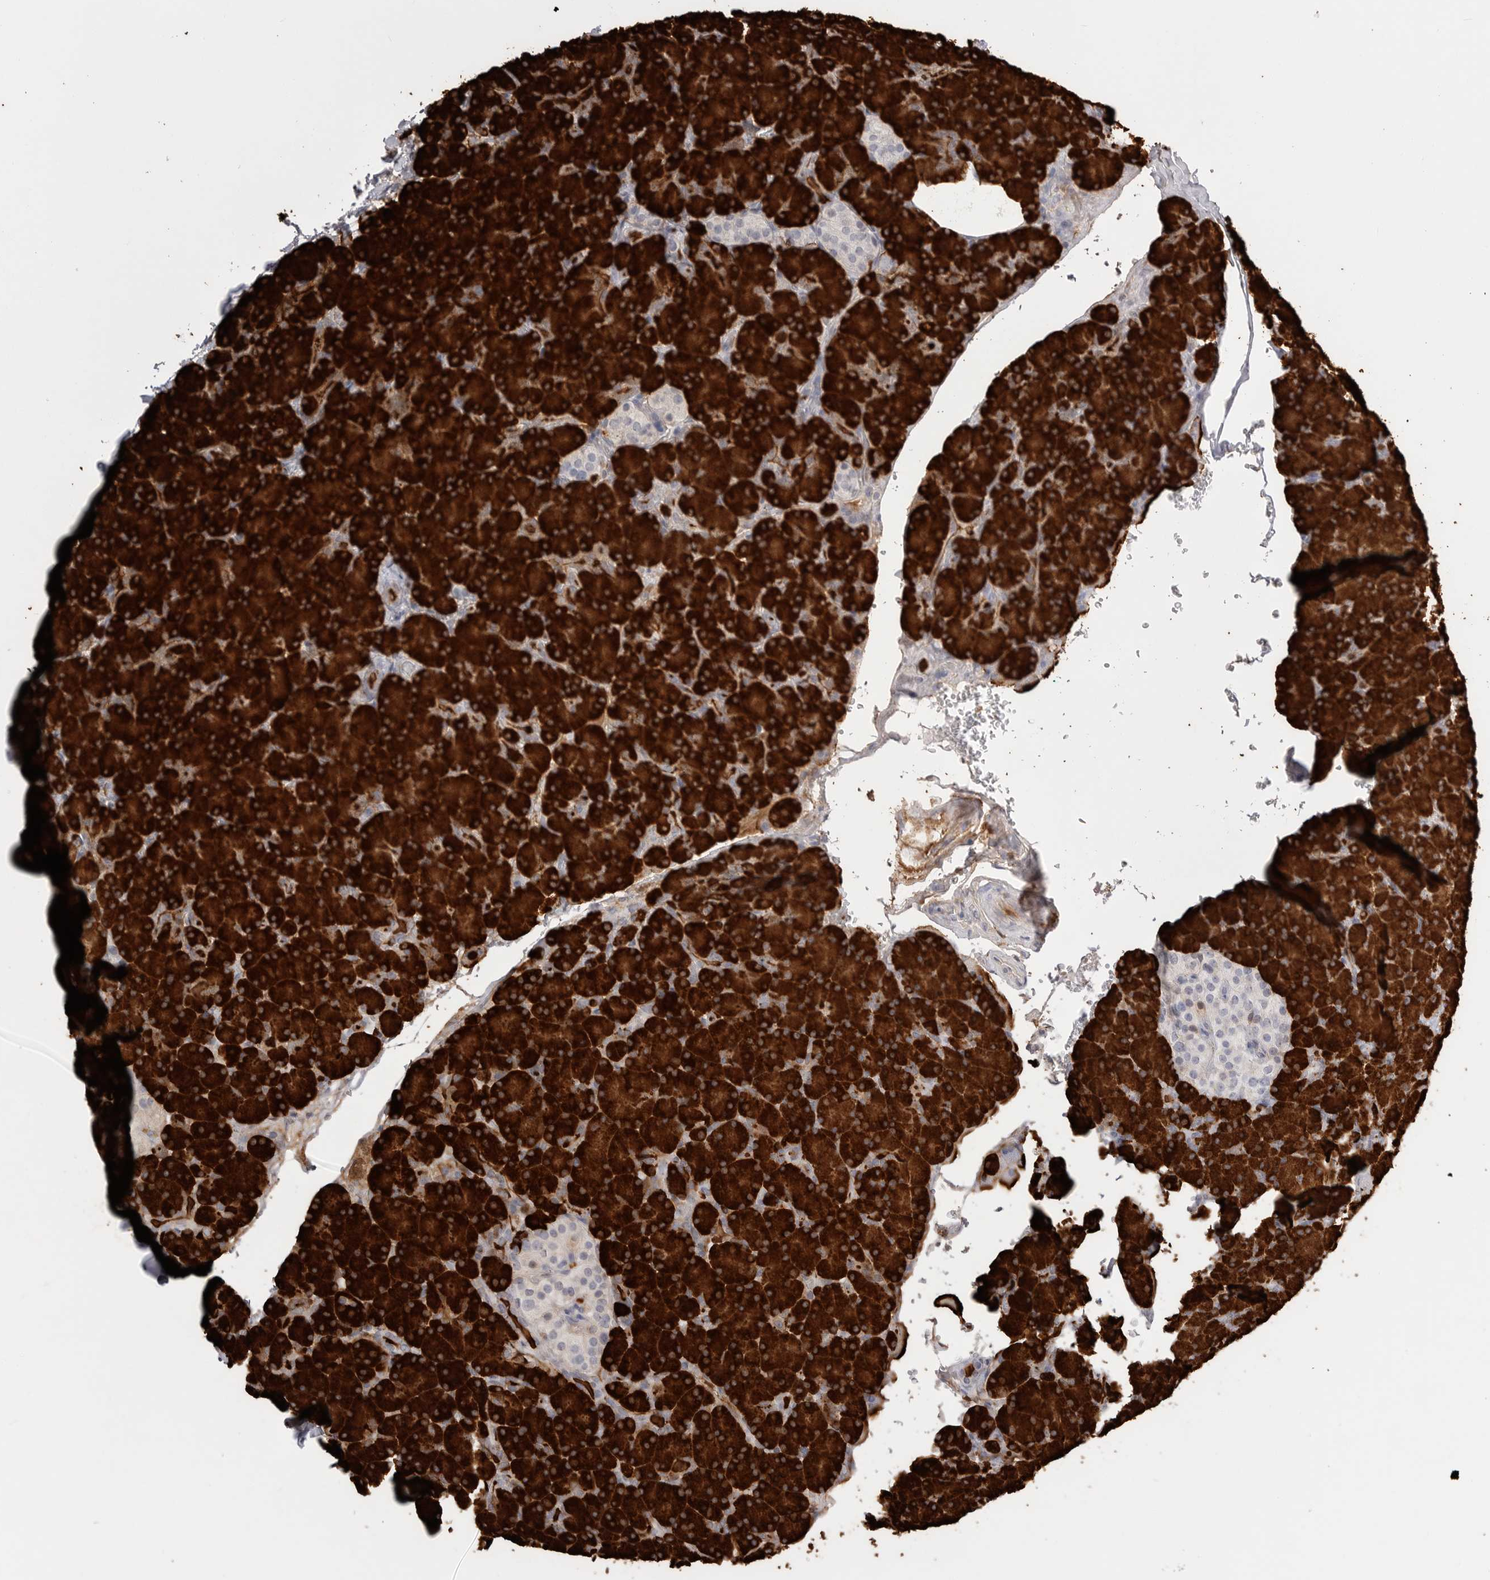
{"staining": {"intensity": "strong", "quantity": ">75%", "location": "cytoplasmic/membranous"}, "tissue": "pancreas", "cell_type": "Exocrine glandular cells", "image_type": "normal", "snomed": [{"axis": "morphology", "description": "Normal tissue, NOS"}, {"axis": "topography", "description": "Pancreas"}], "caption": "High-magnification brightfield microscopy of normal pancreas stained with DAB (brown) and counterstained with hematoxylin (blue). exocrine glandular cells exhibit strong cytoplasmic/membranous positivity is identified in about>75% of cells. (DAB = brown stain, brightfield microscopy at high magnification).", "gene": "CPB1", "patient": {"sex": "female", "age": 43}}